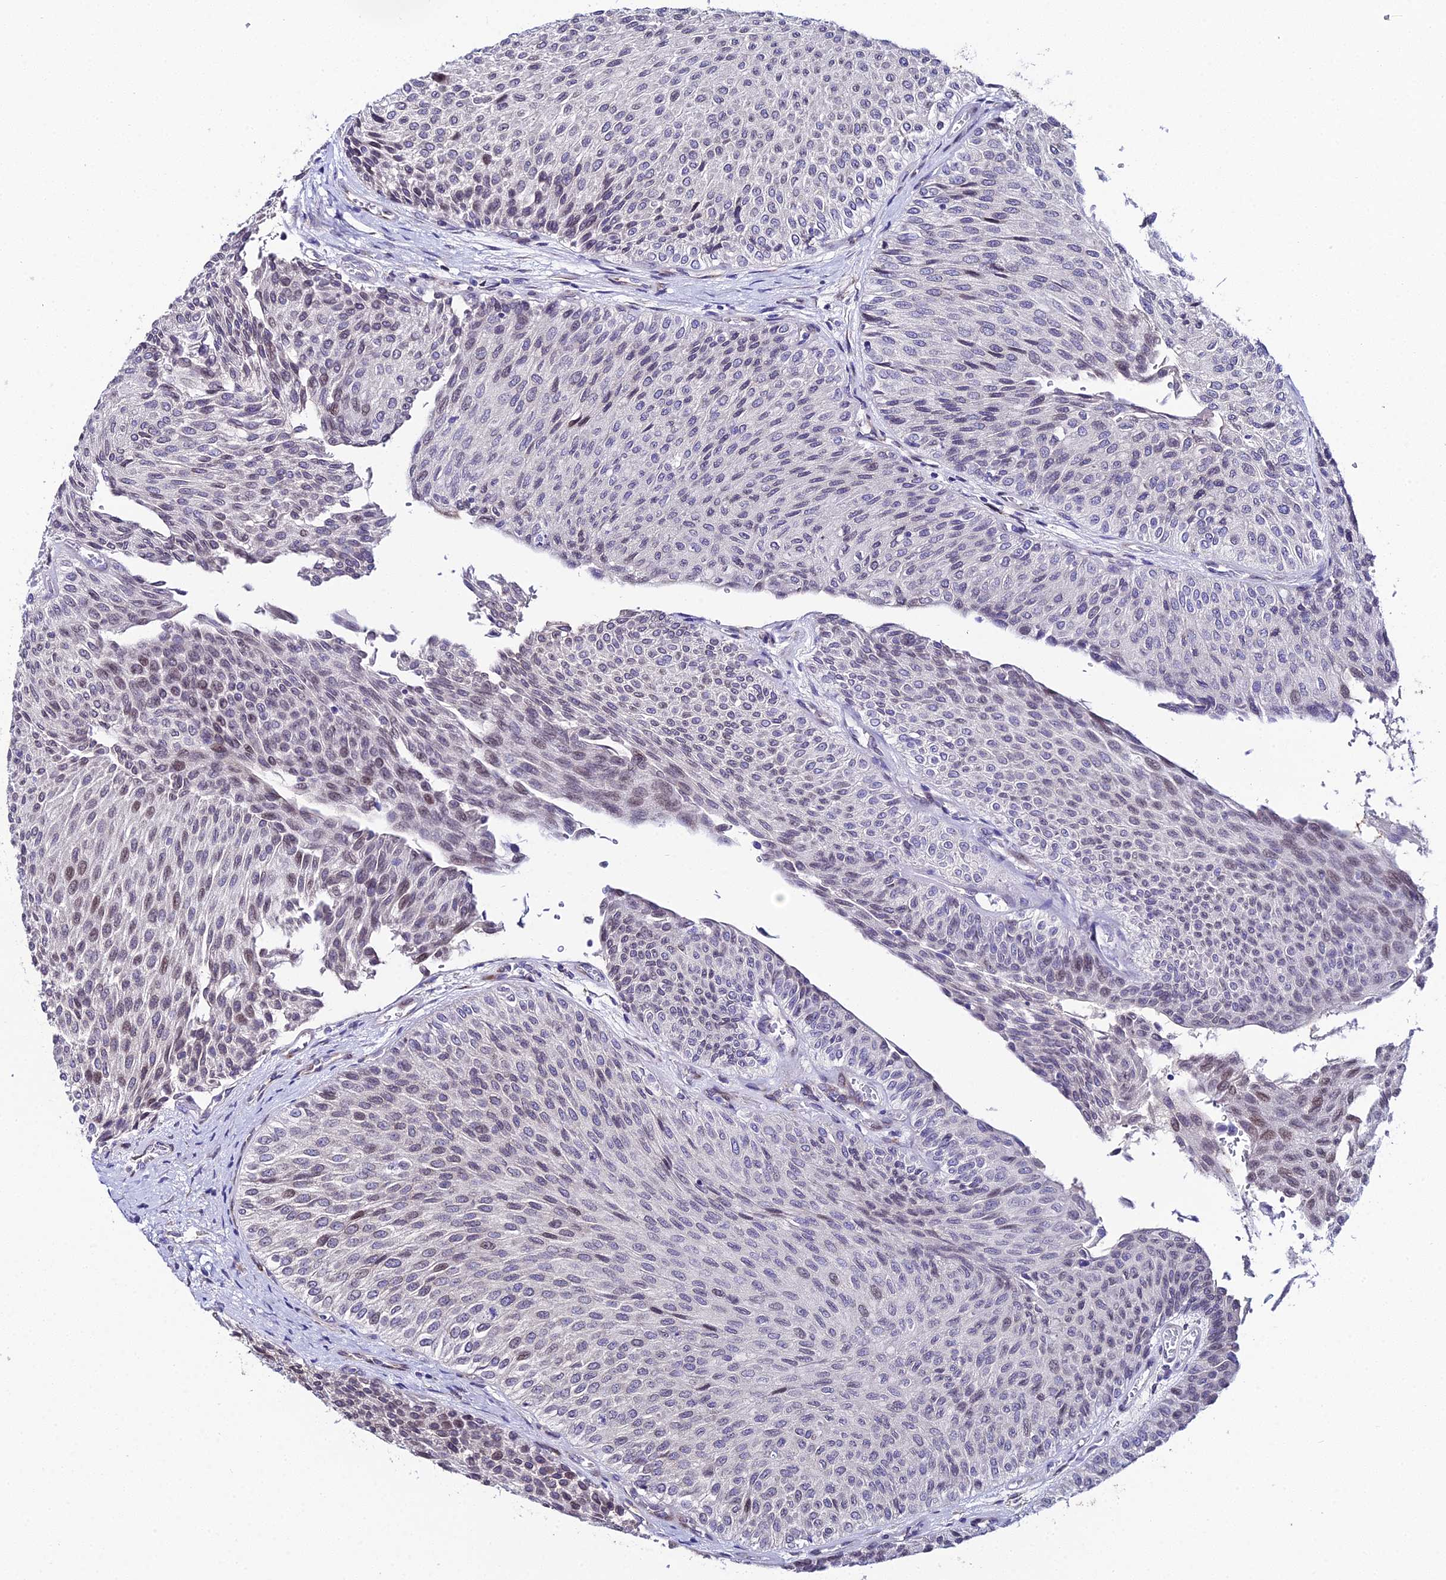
{"staining": {"intensity": "weak", "quantity": "<25%", "location": "nuclear"}, "tissue": "urothelial cancer", "cell_type": "Tumor cells", "image_type": "cancer", "snomed": [{"axis": "morphology", "description": "Urothelial carcinoma, Low grade"}, {"axis": "topography", "description": "Urinary bladder"}], "caption": "There is no significant positivity in tumor cells of urothelial carcinoma (low-grade).", "gene": "DDX19A", "patient": {"sex": "male", "age": 78}}